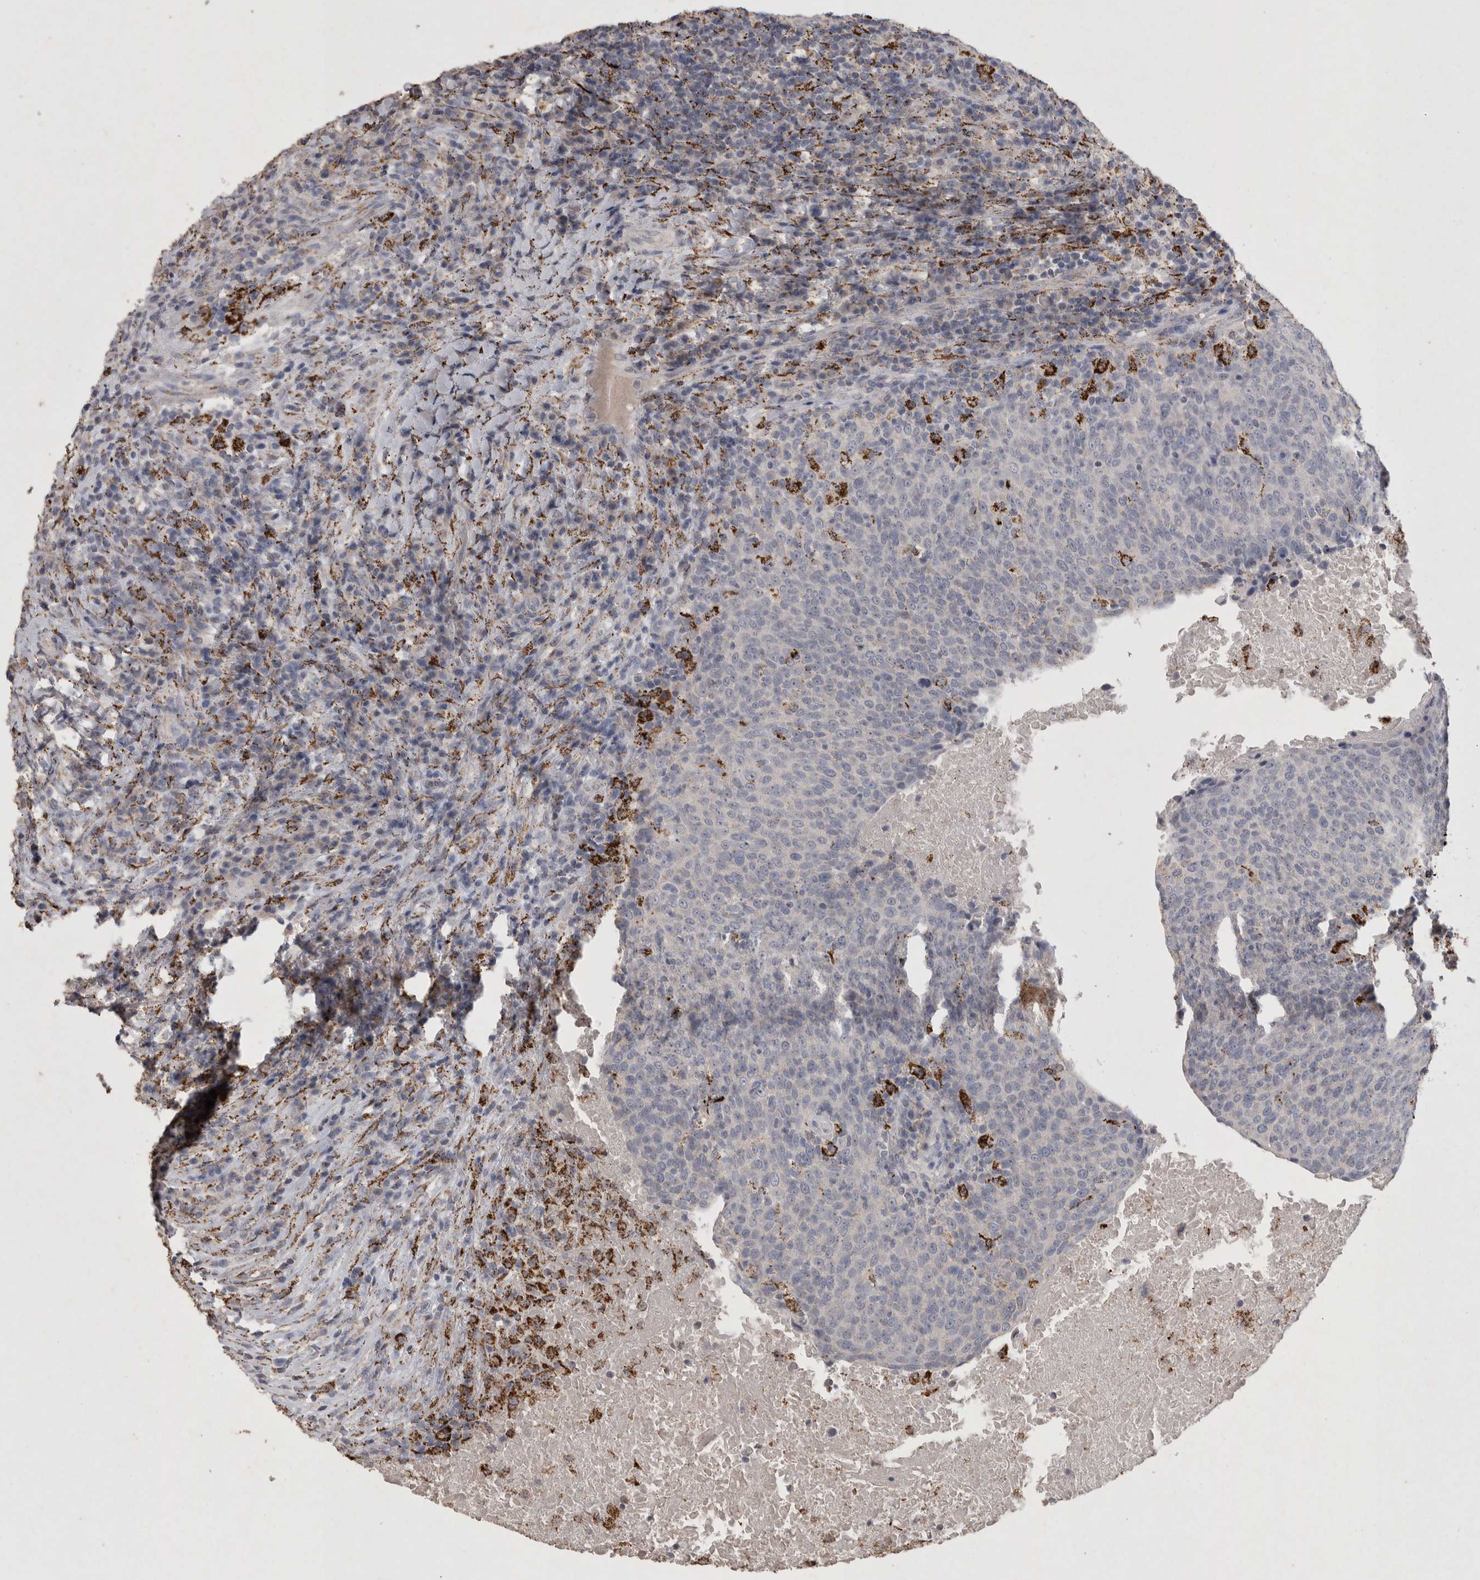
{"staining": {"intensity": "negative", "quantity": "none", "location": "none"}, "tissue": "head and neck cancer", "cell_type": "Tumor cells", "image_type": "cancer", "snomed": [{"axis": "morphology", "description": "Squamous cell carcinoma, NOS"}, {"axis": "morphology", "description": "Squamous cell carcinoma, metastatic, NOS"}, {"axis": "topography", "description": "Lymph node"}, {"axis": "topography", "description": "Head-Neck"}], "caption": "Immunohistochemistry (IHC) of head and neck cancer shows no expression in tumor cells.", "gene": "DKK3", "patient": {"sex": "male", "age": 62}}